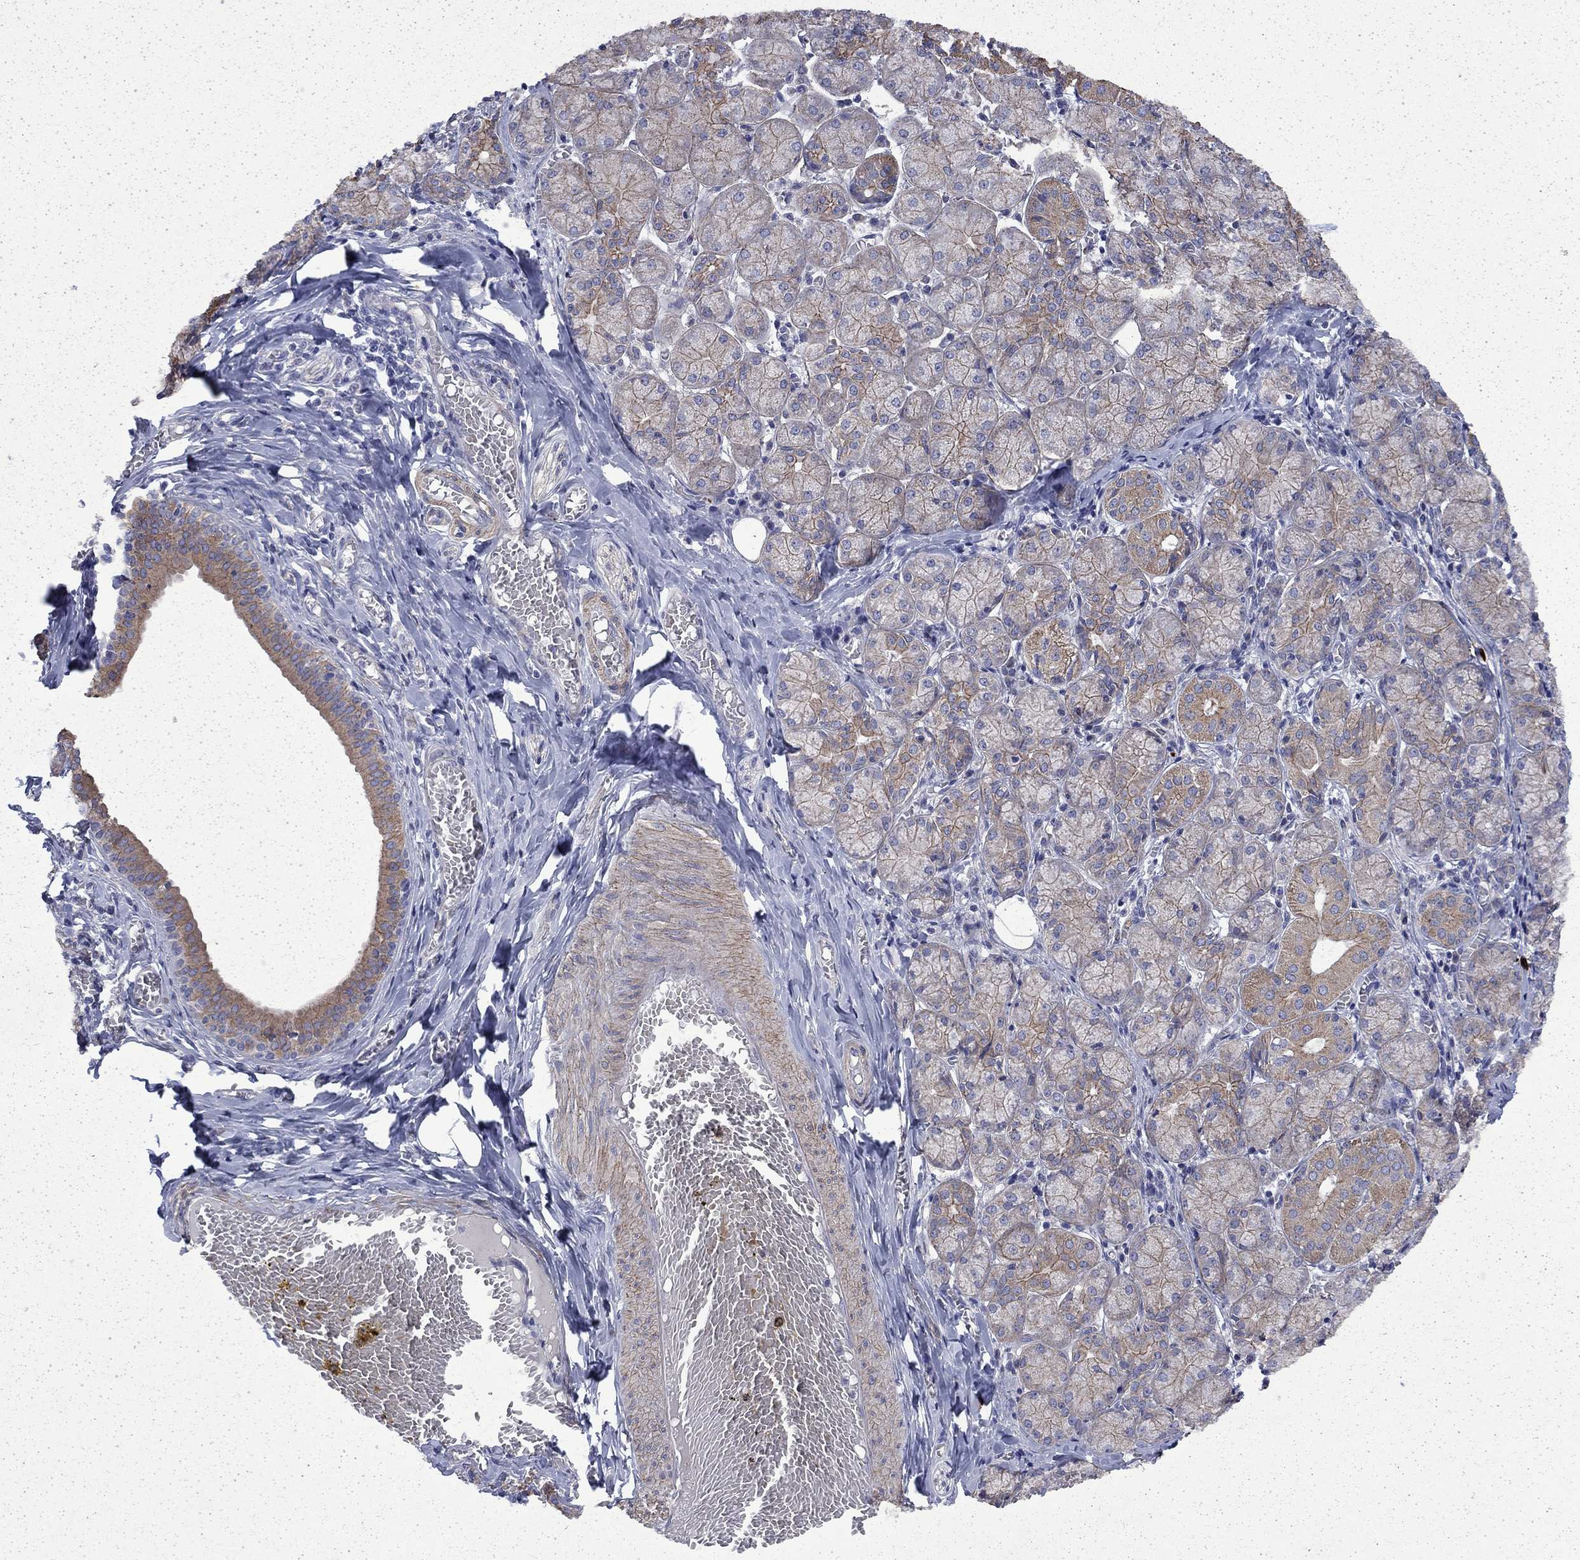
{"staining": {"intensity": "moderate", "quantity": "25%-75%", "location": "cytoplasmic/membranous"}, "tissue": "salivary gland", "cell_type": "Glandular cells", "image_type": "normal", "snomed": [{"axis": "morphology", "description": "Normal tissue, NOS"}, {"axis": "topography", "description": "Salivary gland"}, {"axis": "topography", "description": "Peripheral nerve tissue"}], "caption": "About 25%-75% of glandular cells in benign salivary gland show moderate cytoplasmic/membranous protein expression as visualized by brown immunohistochemical staining.", "gene": "DTNA", "patient": {"sex": "female", "age": 24}}